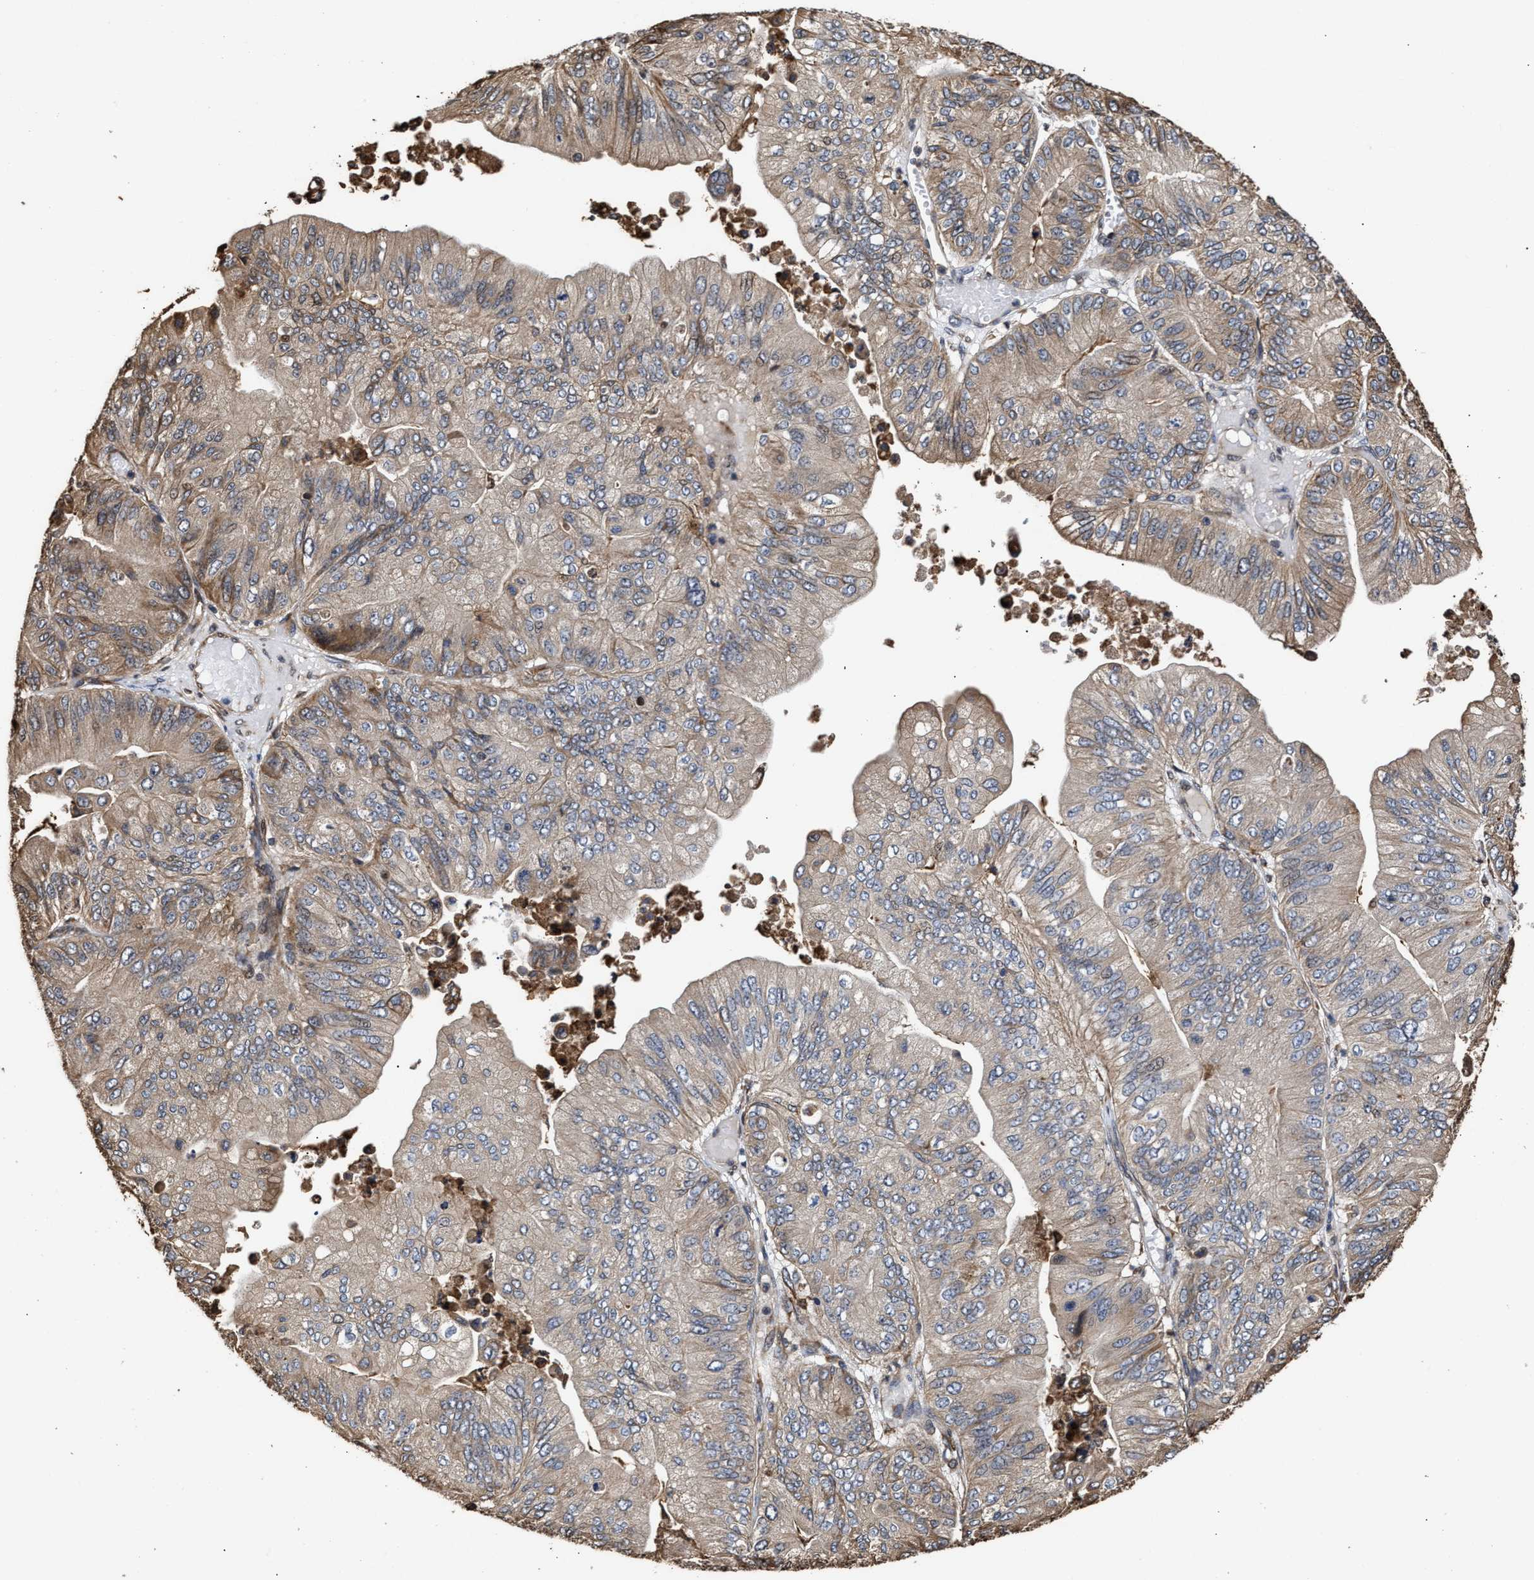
{"staining": {"intensity": "moderate", "quantity": "25%-75%", "location": "cytoplasmic/membranous"}, "tissue": "ovarian cancer", "cell_type": "Tumor cells", "image_type": "cancer", "snomed": [{"axis": "morphology", "description": "Cystadenocarcinoma, mucinous, NOS"}, {"axis": "topography", "description": "Ovary"}], "caption": "Protein positivity by immunohistochemistry (IHC) reveals moderate cytoplasmic/membranous expression in approximately 25%-75% of tumor cells in ovarian cancer (mucinous cystadenocarcinoma).", "gene": "GOSR1", "patient": {"sex": "female", "age": 61}}